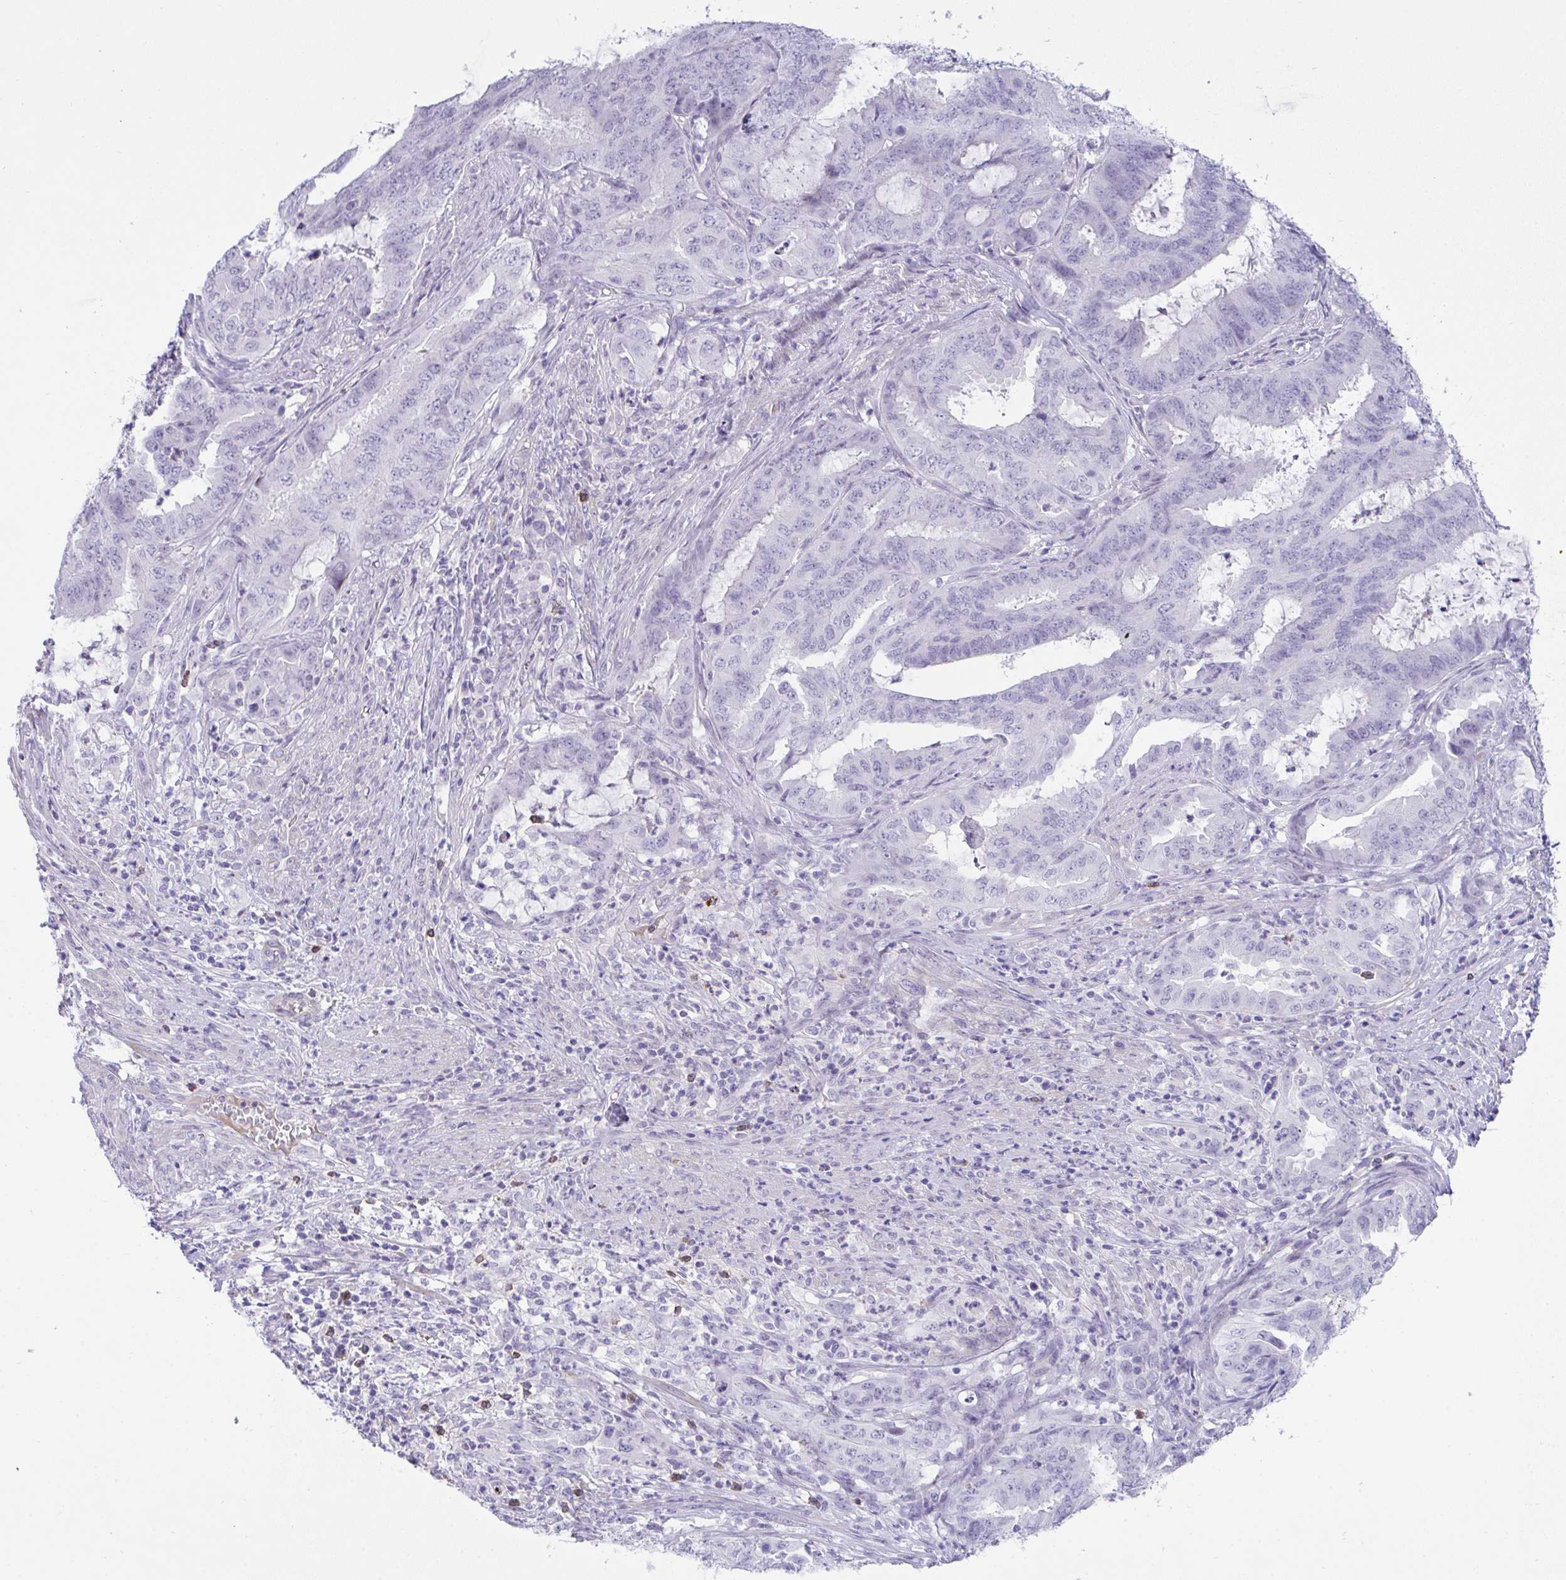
{"staining": {"intensity": "negative", "quantity": "none", "location": "none"}, "tissue": "endometrial cancer", "cell_type": "Tumor cells", "image_type": "cancer", "snomed": [{"axis": "morphology", "description": "Adenocarcinoma, NOS"}, {"axis": "topography", "description": "Endometrium"}], "caption": "This is an IHC micrograph of endometrial cancer. There is no staining in tumor cells.", "gene": "KMT2E", "patient": {"sex": "female", "age": 51}}